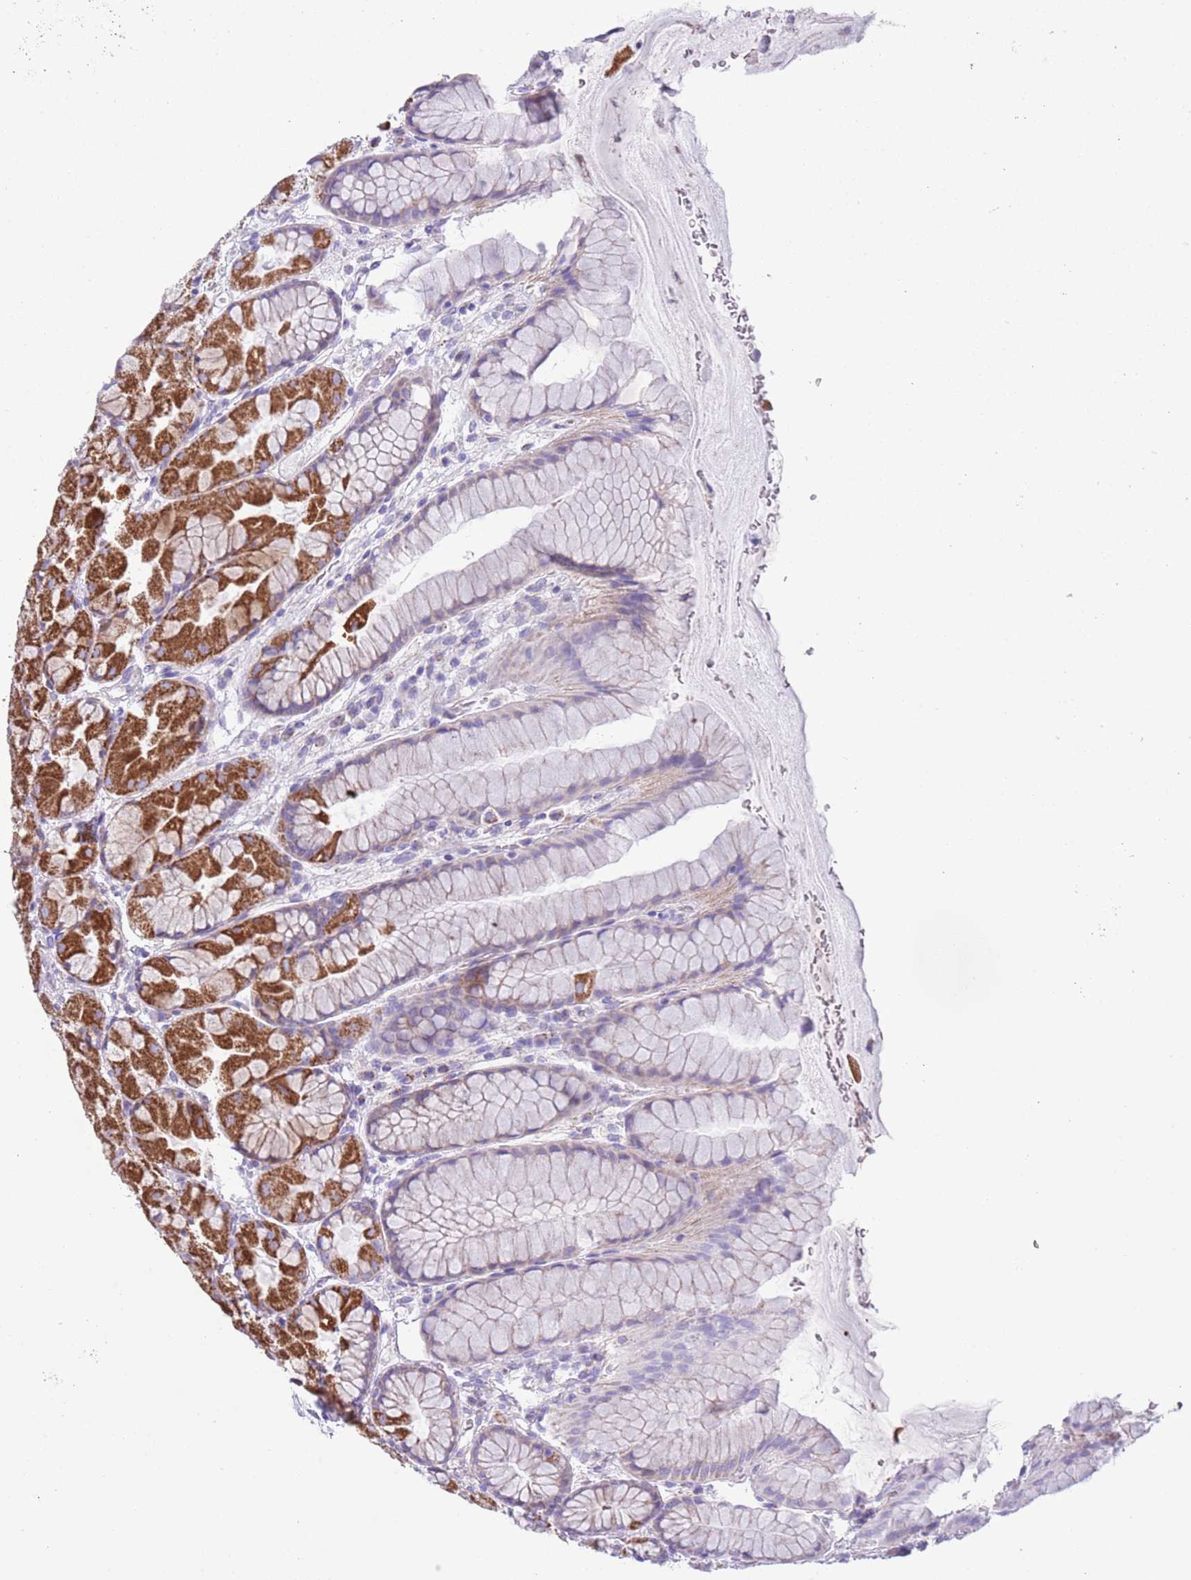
{"staining": {"intensity": "strong", "quantity": "25%-75%", "location": "cytoplasmic/membranous"}, "tissue": "stomach", "cell_type": "Glandular cells", "image_type": "normal", "snomed": [{"axis": "morphology", "description": "Normal tissue, NOS"}, {"axis": "topography", "description": "Stomach"}], "caption": "Unremarkable stomach was stained to show a protein in brown. There is high levels of strong cytoplasmic/membranous positivity in about 25%-75% of glandular cells.", "gene": "MOCOS", "patient": {"sex": "male", "age": 57}}